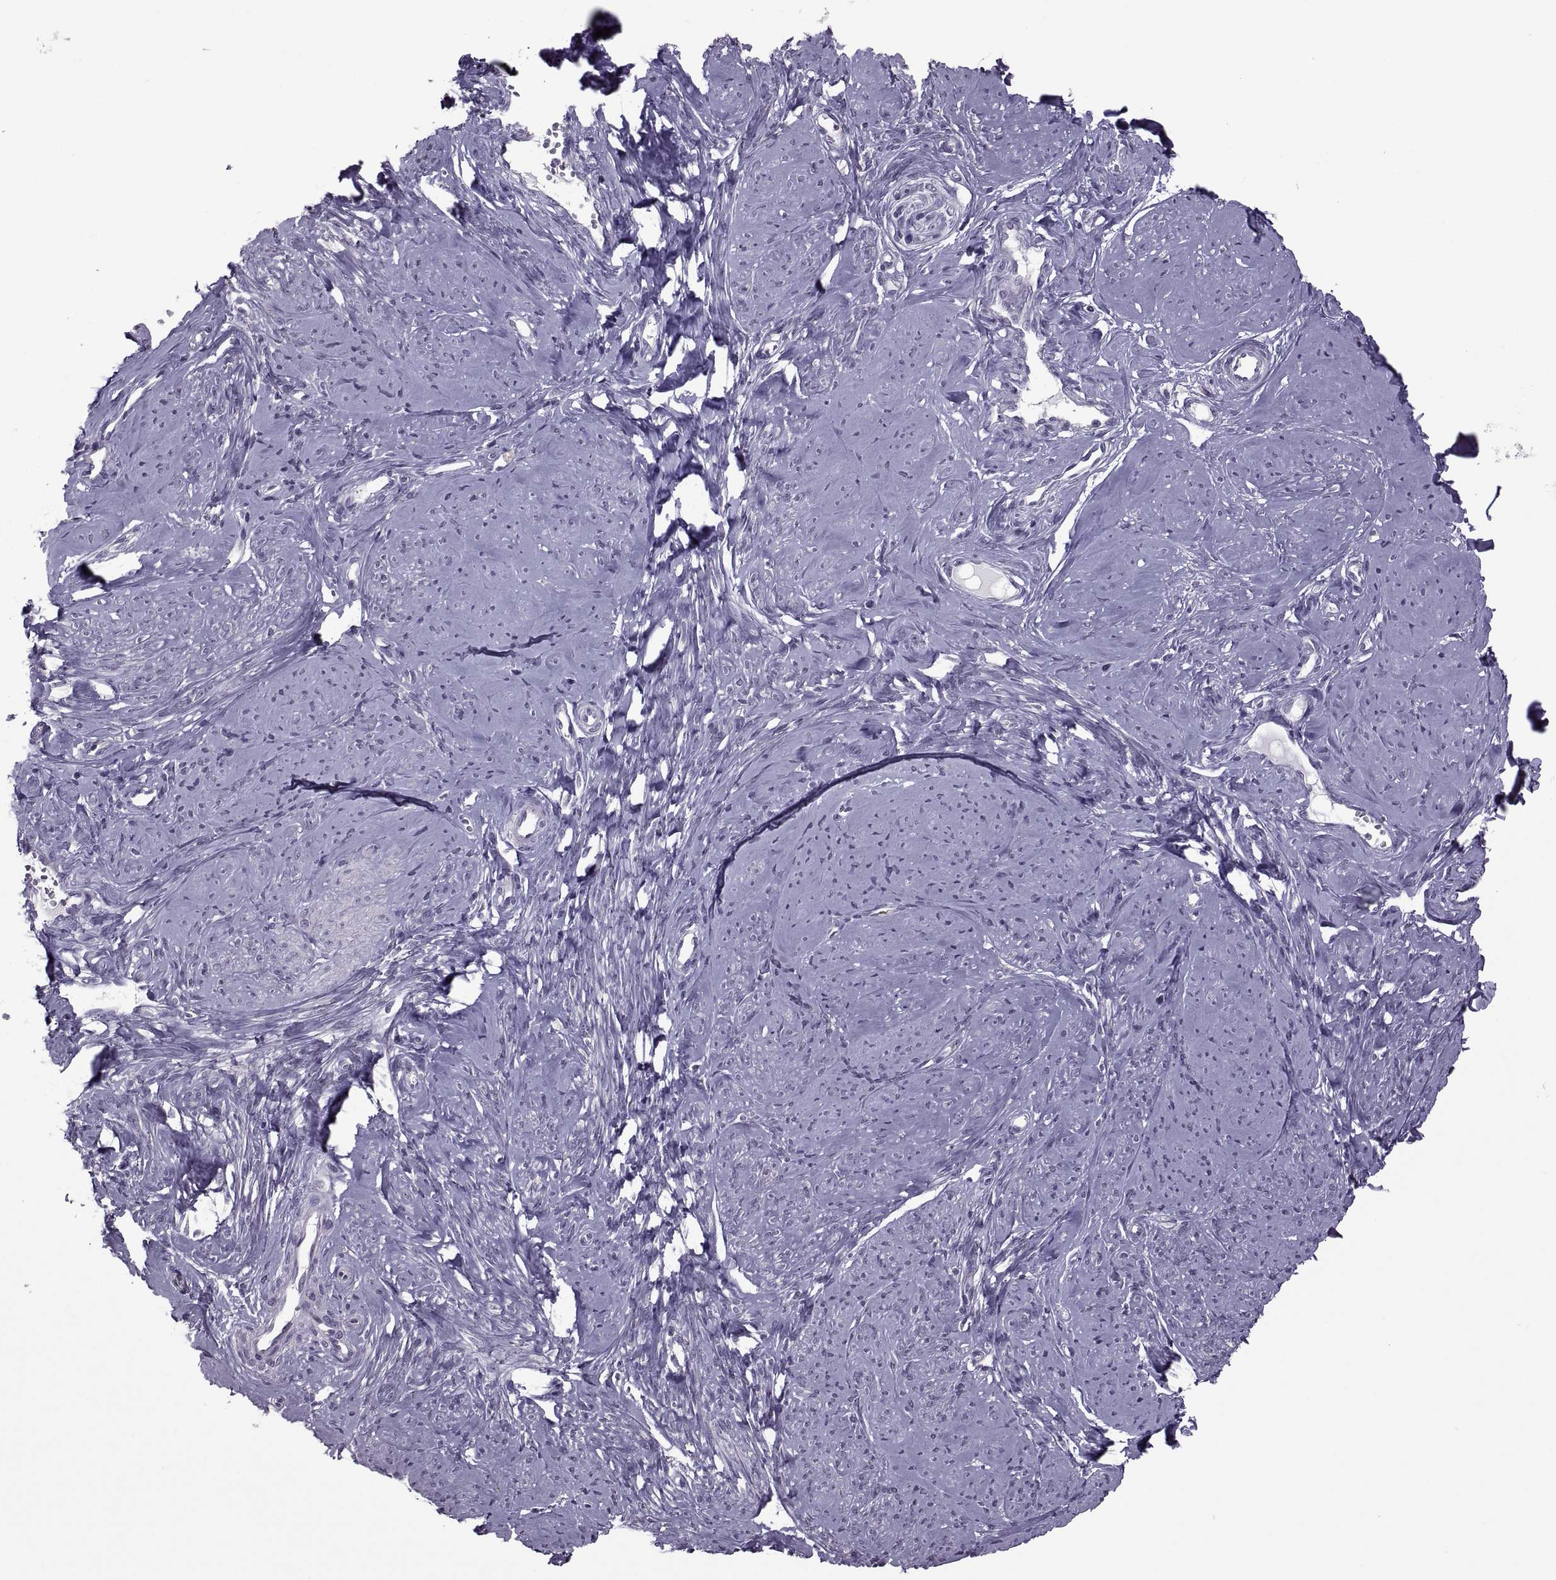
{"staining": {"intensity": "negative", "quantity": "none", "location": "none"}, "tissue": "smooth muscle", "cell_type": "Smooth muscle cells", "image_type": "normal", "snomed": [{"axis": "morphology", "description": "Normal tissue, NOS"}, {"axis": "topography", "description": "Smooth muscle"}], "caption": "Protein analysis of normal smooth muscle exhibits no significant positivity in smooth muscle cells.", "gene": "PABPC1", "patient": {"sex": "female", "age": 48}}